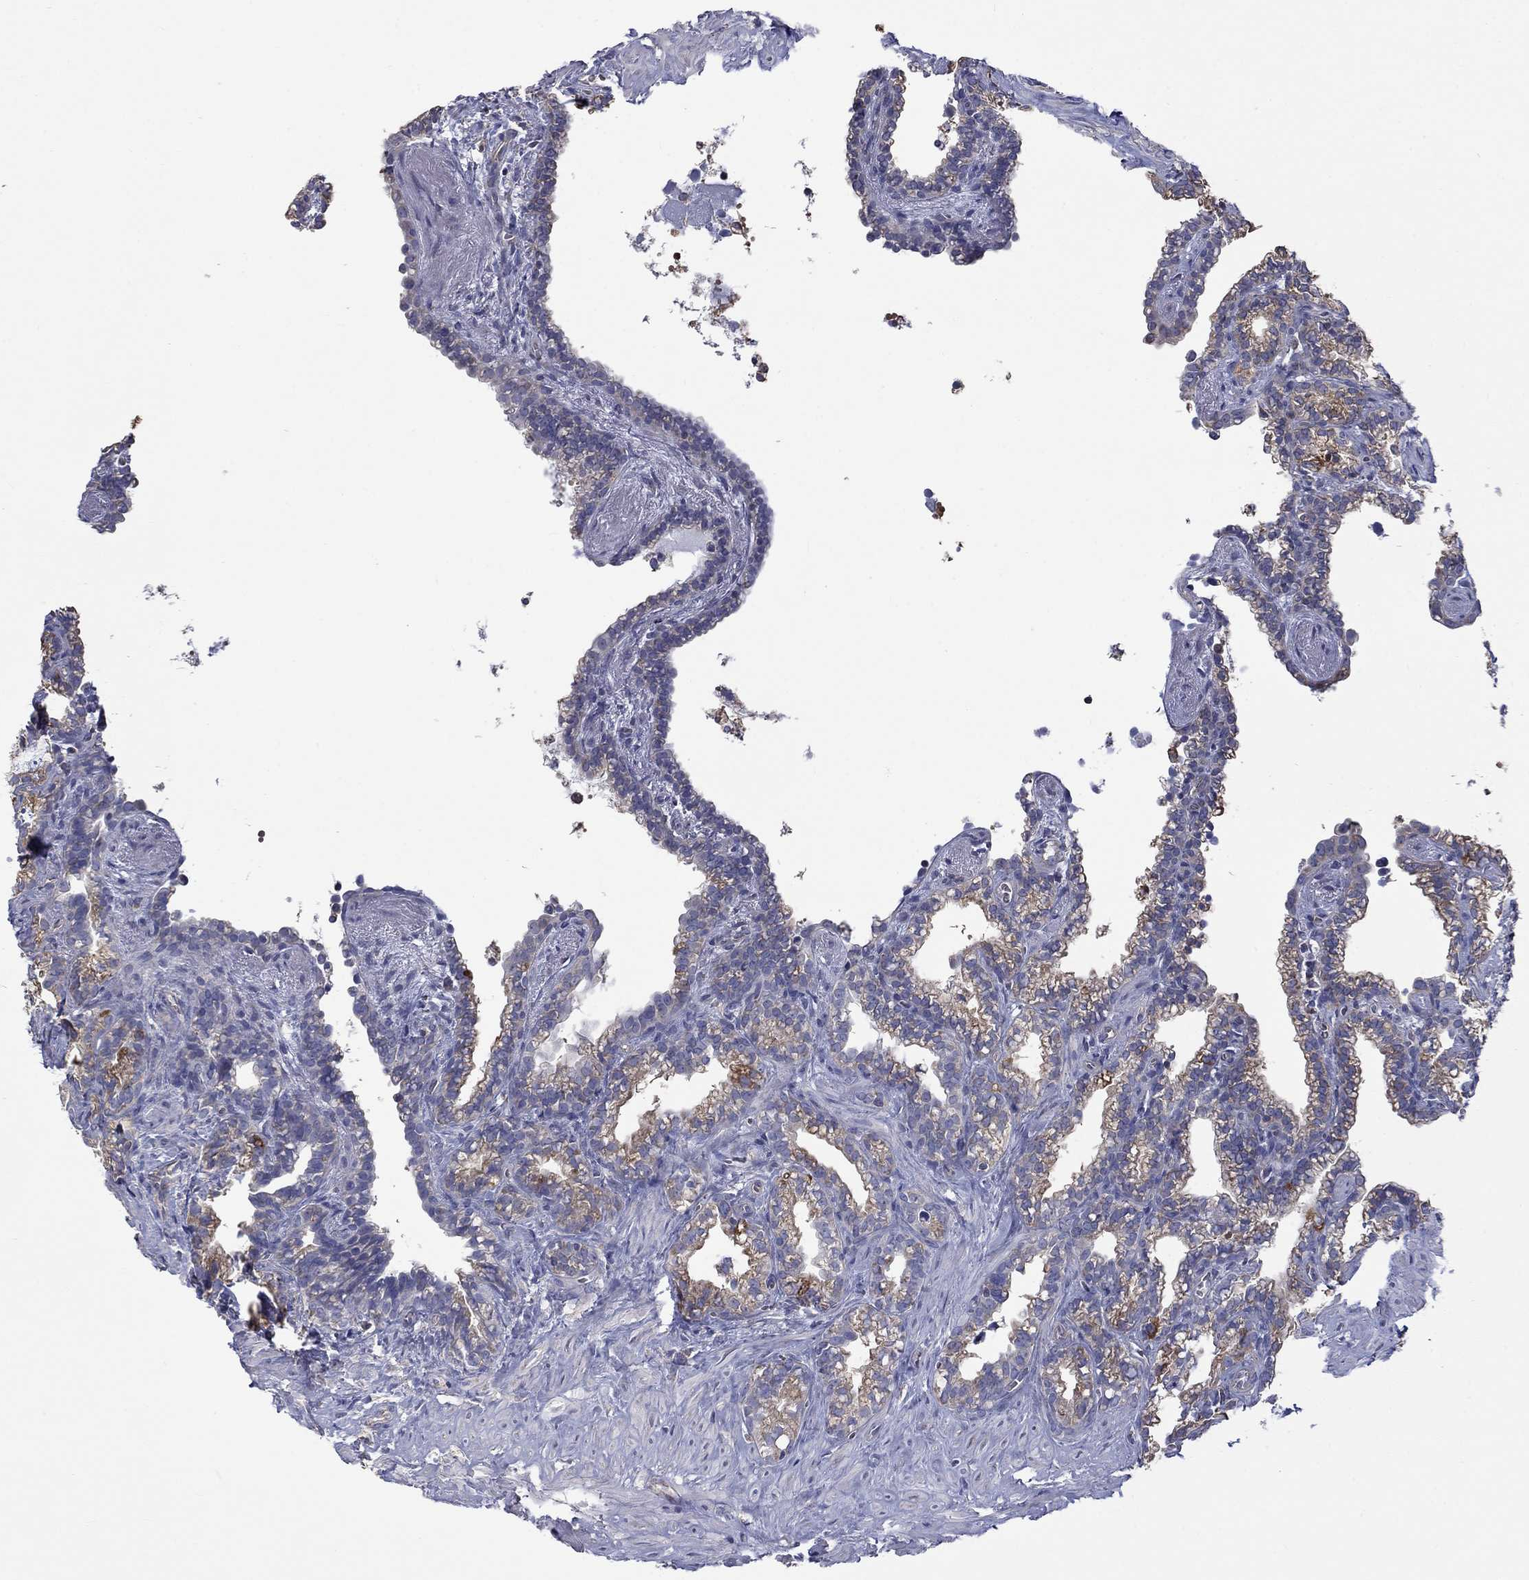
{"staining": {"intensity": "weak", "quantity": "25%-75%", "location": "cytoplasmic/membranous"}, "tissue": "seminal vesicle", "cell_type": "Glandular cells", "image_type": "normal", "snomed": [{"axis": "morphology", "description": "Normal tissue, NOS"}, {"axis": "morphology", "description": "Urothelial carcinoma, NOS"}, {"axis": "topography", "description": "Urinary bladder"}, {"axis": "topography", "description": "Seminal veicle"}], "caption": "High-power microscopy captured an immunohistochemistry image of unremarkable seminal vesicle, revealing weak cytoplasmic/membranous expression in approximately 25%-75% of glandular cells.", "gene": "CAMKK2", "patient": {"sex": "male", "age": 76}}